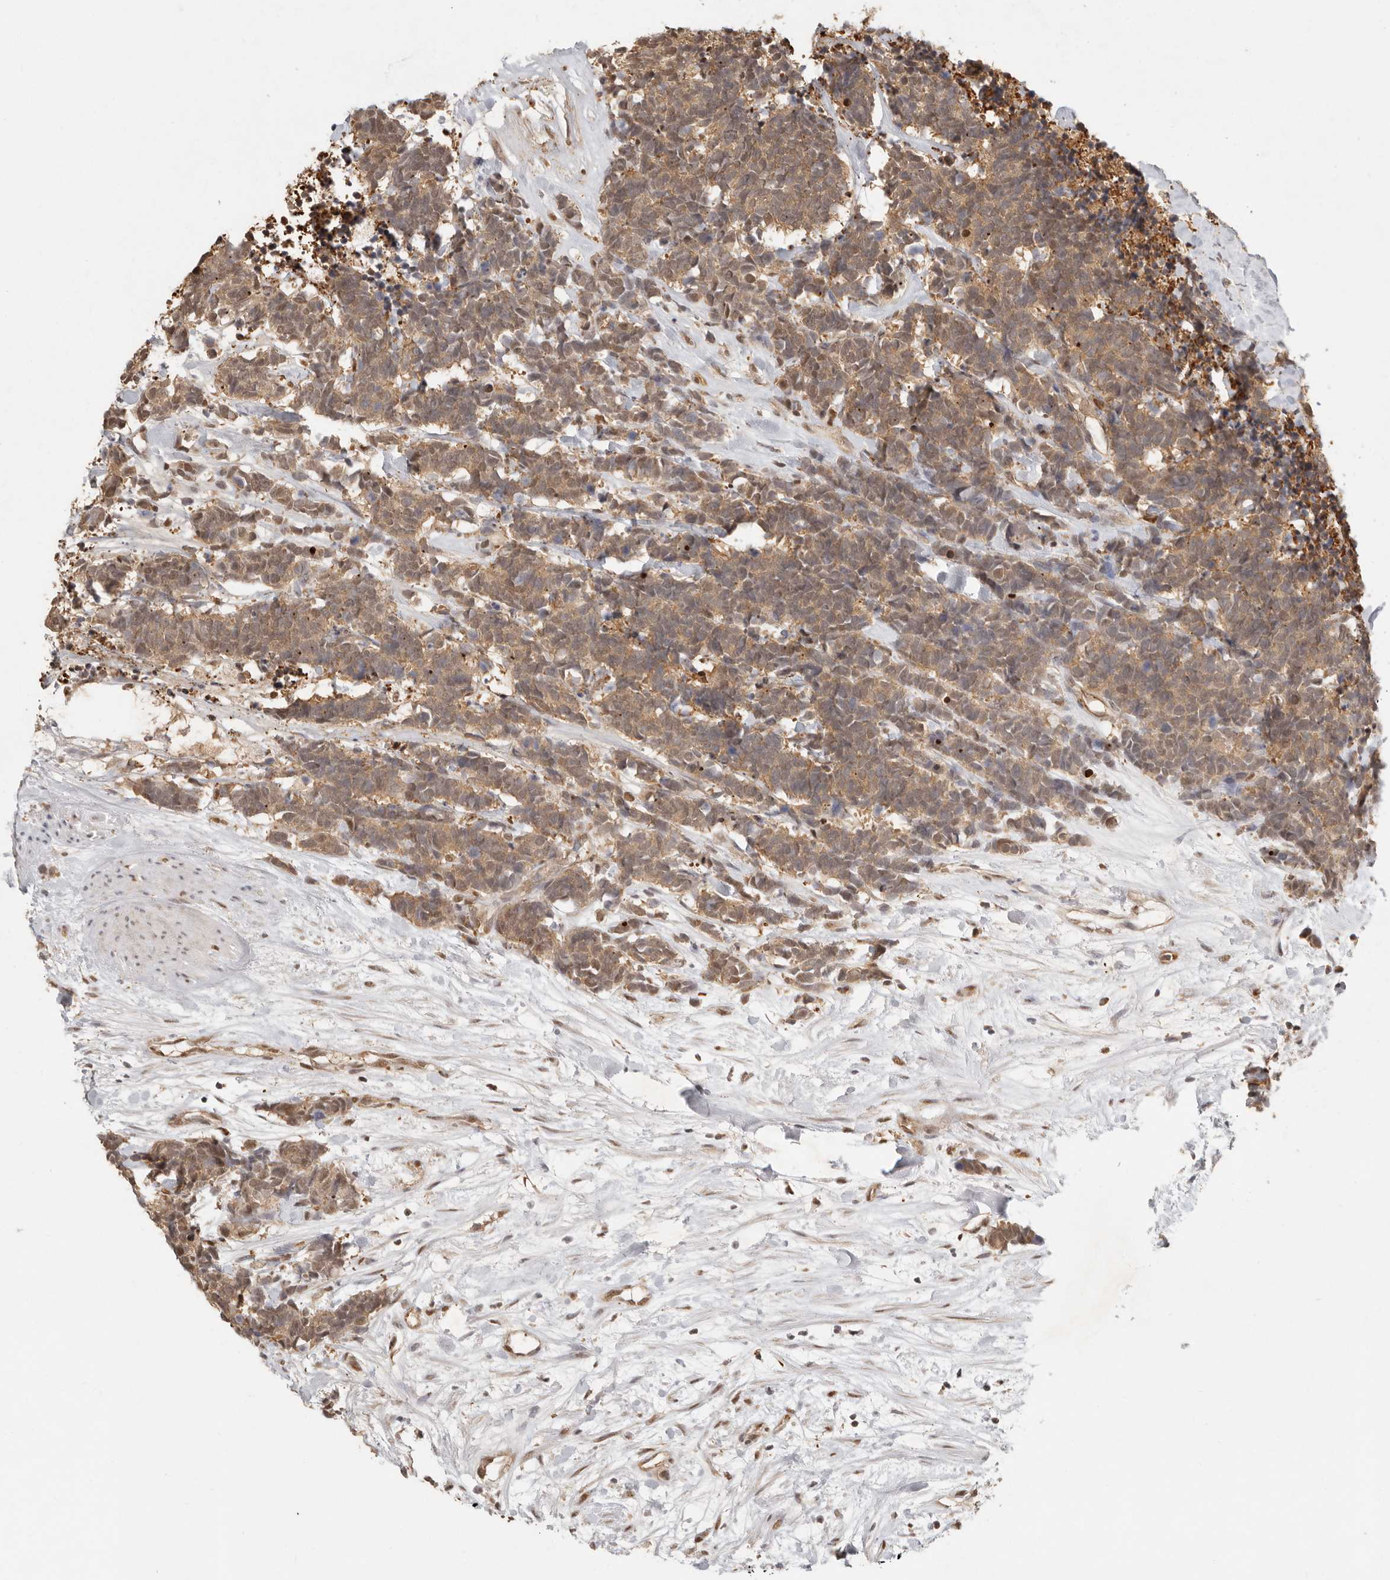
{"staining": {"intensity": "moderate", "quantity": ">75%", "location": "cytoplasmic/membranous"}, "tissue": "carcinoid", "cell_type": "Tumor cells", "image_type": "cancer", "snomed": [{"axis": "morphology", "description": "Carcinoma, NOS"}, {"axis": "morphology", "description": "Carcinoid, malignant, NOS"}, {"axis": "topography", "description": "Urinary bladder"}], "caption": "Immunohistochemistry (IHC) image of neoplastic tissue: carcinoma stained using immunohistochemistry displays medium levels of moderate protein expression localized specifically in the cytoplasmic/membranous of tumor cells, appearing as a cytoplasmic/membranous brown color.", "gene": "PSMA5", "patient": {"sex": "male", "age": 57}}